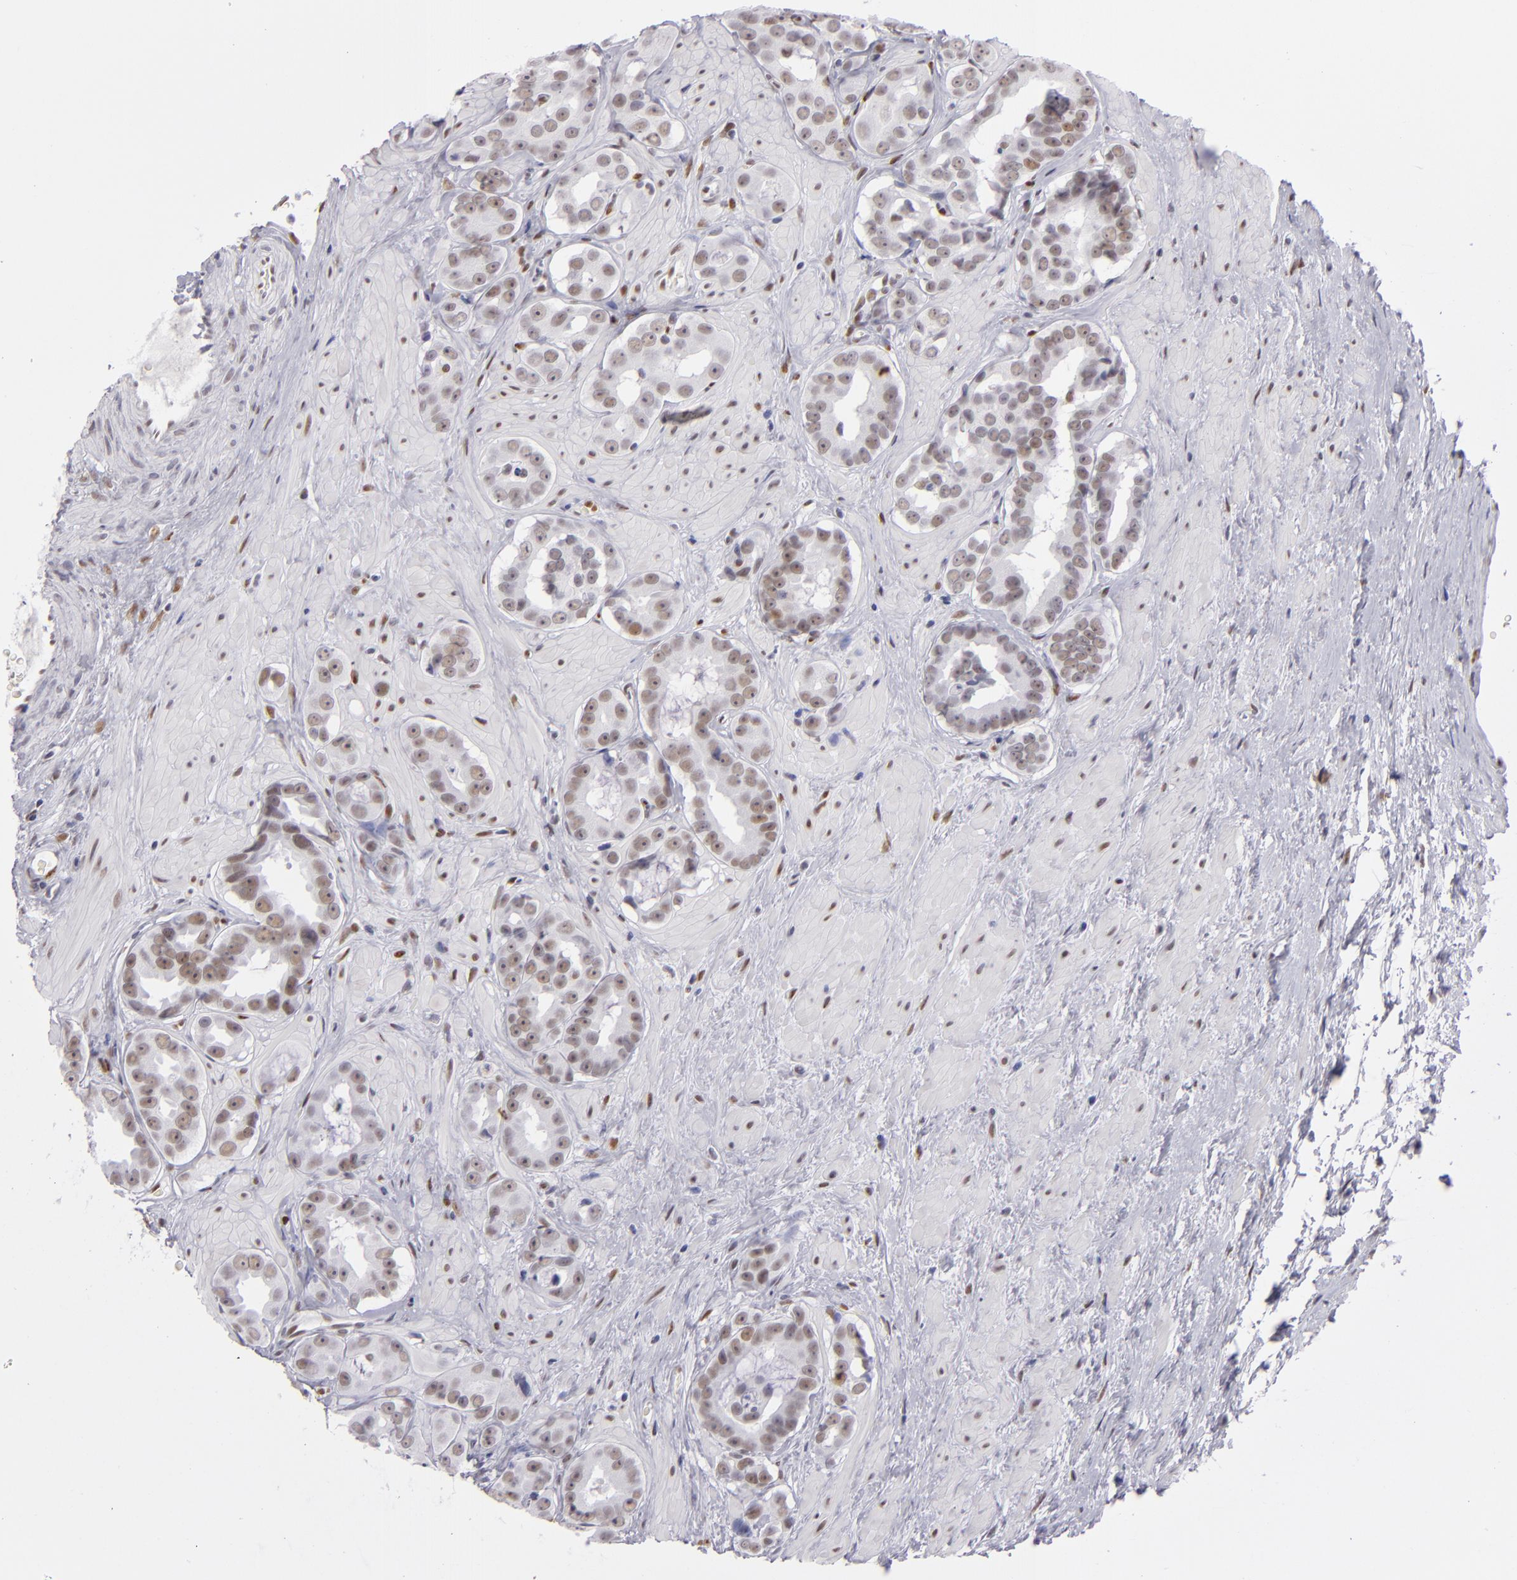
{"staining": {"intensity": "weak", "quantity": "25%-75%", "location": "nuclear"}, "tissue": "prostate cancer", "cell_type": "Tumor cells", "image_type": "cancer", "snomed": [{"axis": "morphology", "description": "Adenocarcinoma, Low grade"}, {"axis": "topography", "description": "Prostate"}], "caption": "A brown stain labels weak nuclear staining of a protein in human adenocarcinoma (low-grade) (prostate) tumor cells.", "gene": "TOP3A", "patient": {"sex": "male", "age": 59}}